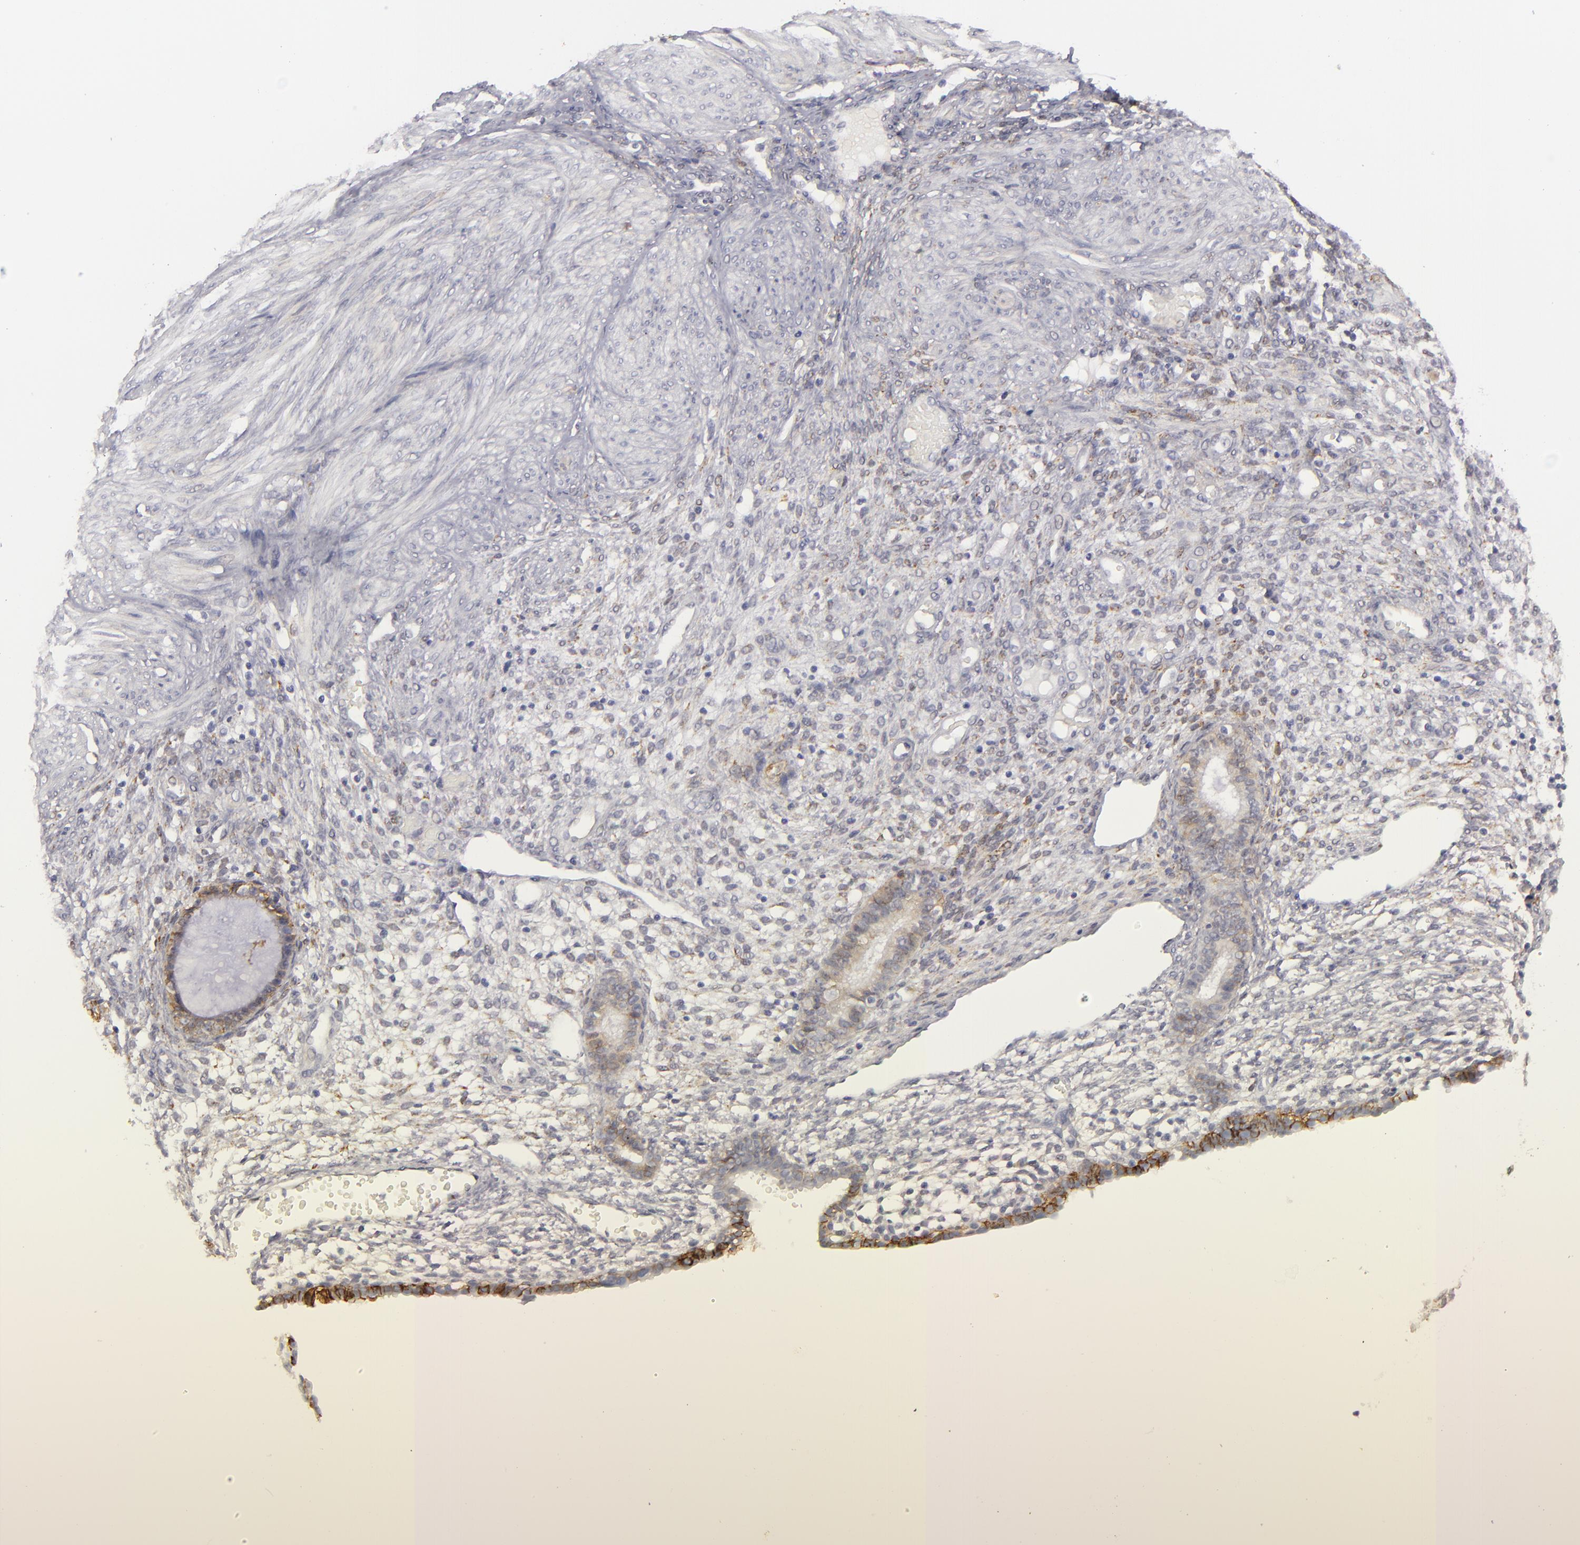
{"staining": {"intensity": "negative", "quantity": "none", "location": "none"}, "tissue": "endometrium", "cell_type": "Cells in endometrial stroma", "image_type": "normal", "snomed": [{"axis": "morphology", "description": "Normal tissue, NOS"}, {"axis": "topography", "description": "Endometrium"}], "caption": "An IHC micrograph of normal endometrium is shown. There is no staining in cells in endometrial stroma of endometrium. The staining is performed using DAB (3,3'-diaminobenzidine) brown chromogen with nuclei counter-stained in using hematoxylin.", "gene": "ALCAM", "patient": {"sex": "female", "age": 72}}